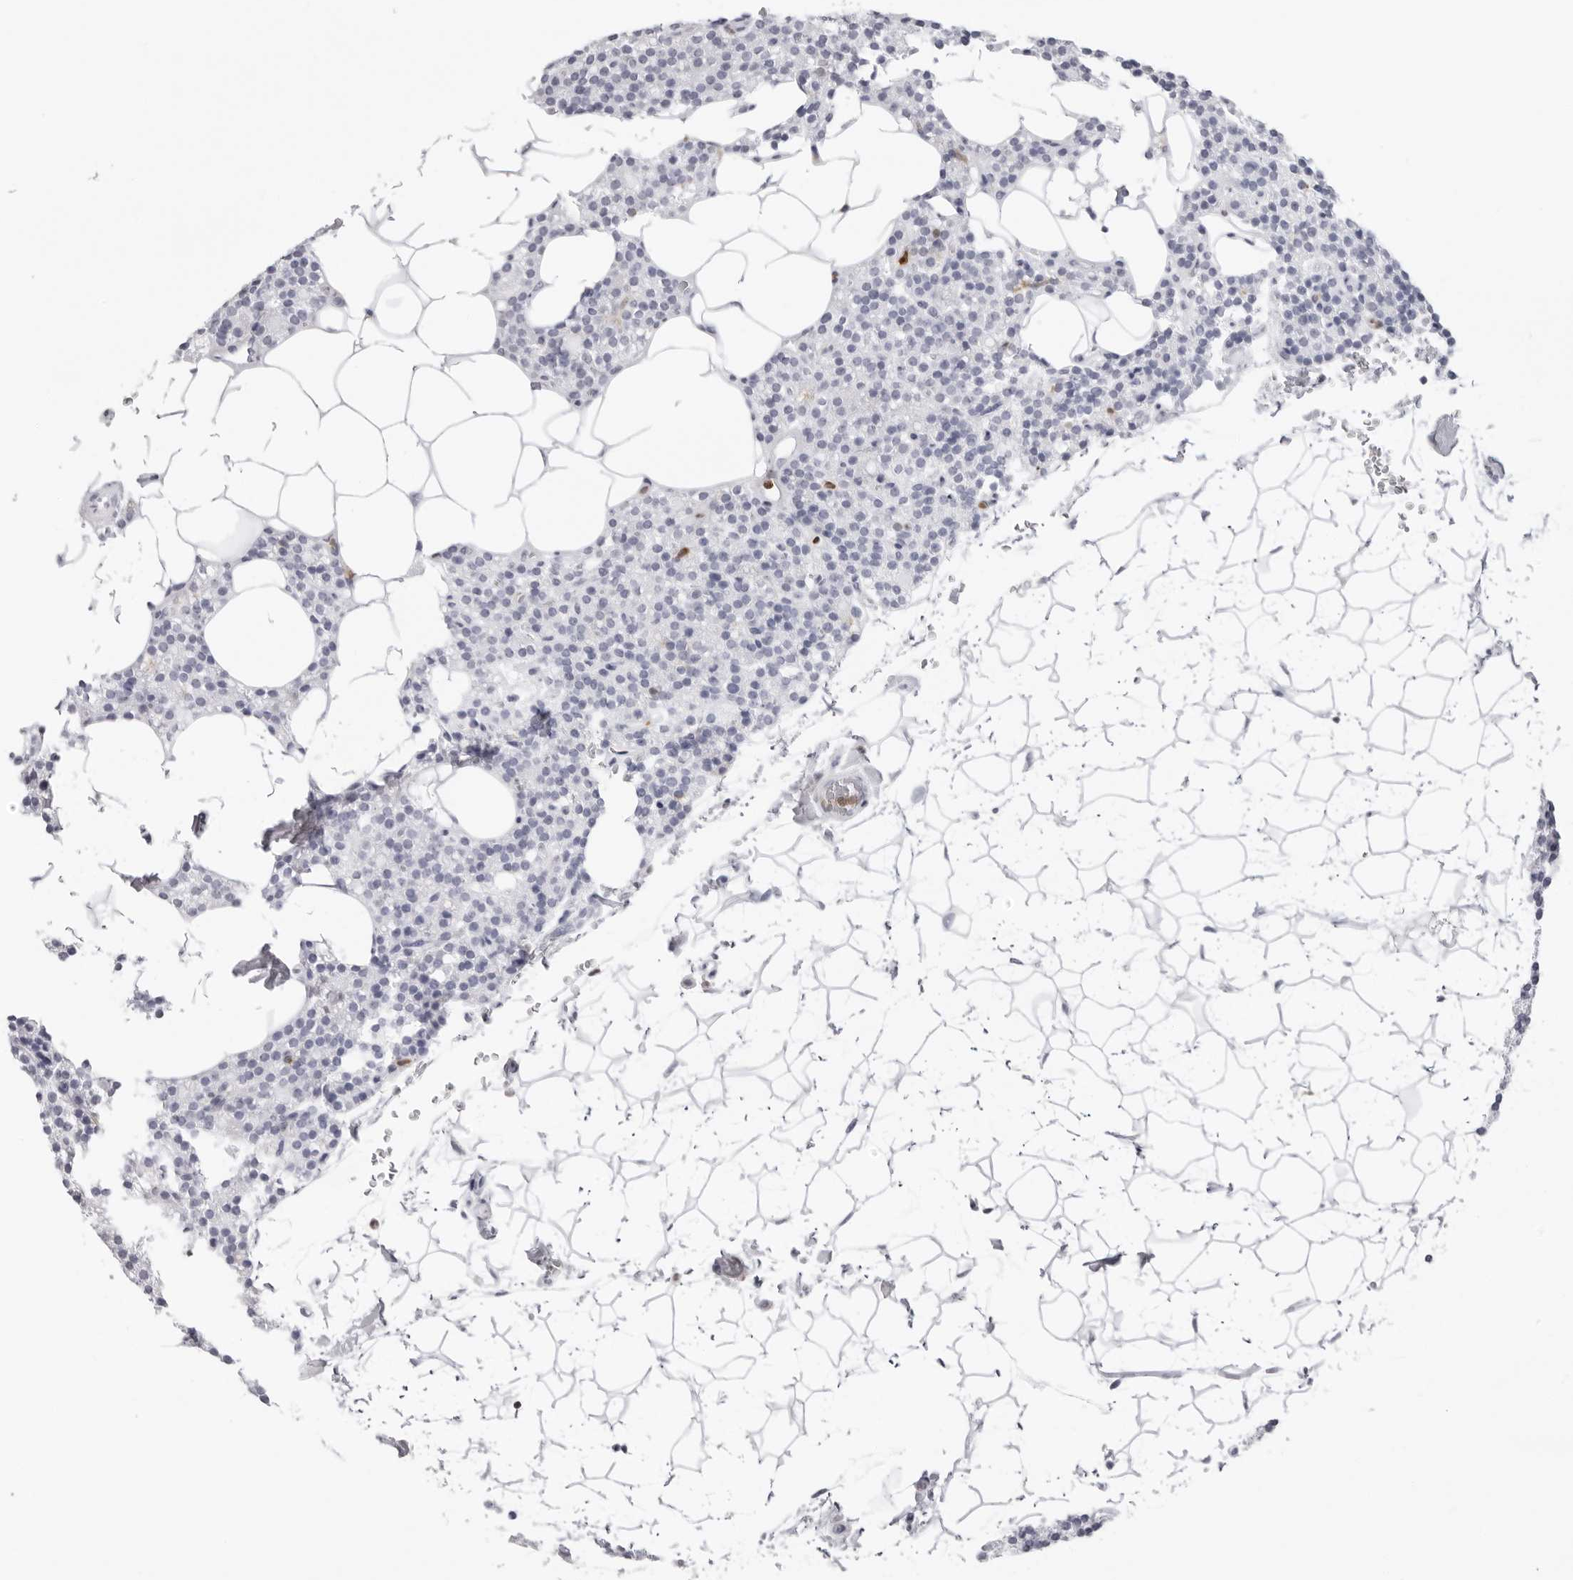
{"staining": {"intensity": "negative", "quantity": "none", "location": "none"}, "tissue": "parathyroid gland", "cell_type": "Glandular cells", "image_type": "normal", "snomed": [{"axis": "morphology", "description": "Normal tissue, NOS"}, {"axis": "topography", "description": "Parathyroid gland"}], "caption": "Glandular cells show no significant protein staining in normal parathyroid gland. (Stains: DAB IHC with hematoxylin counter stain, Microscopy: brightfield microscopy at high magnification).", "gene": "FMNL1", "patient": {"sex": "female", "age": 56}}